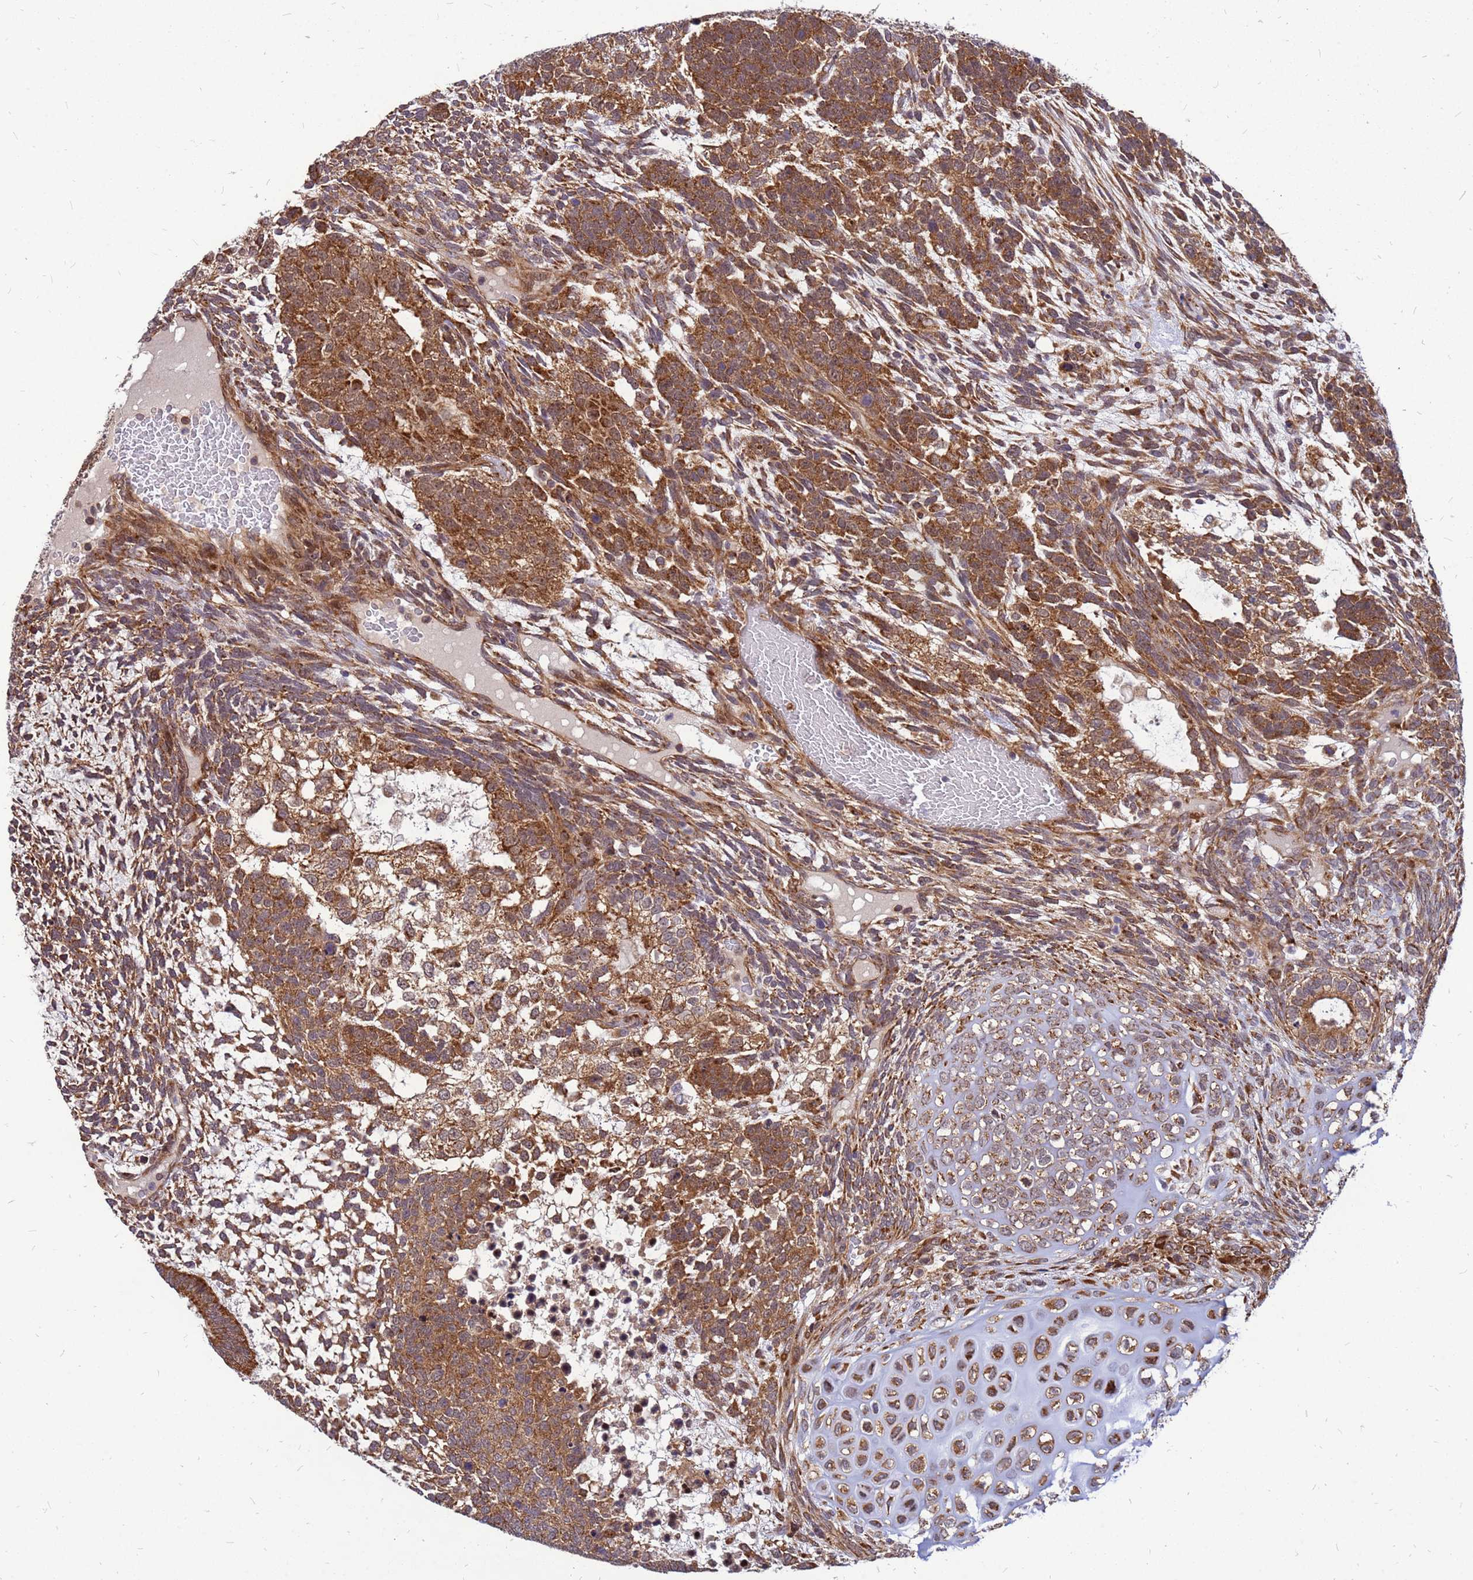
{"staining": {"intensity": "moderate", "quantity": ">75%", "location": "cytoplasmic/membranous"}, "tissue": "testis cancer", "cell_type": "Tumor cells", "image_type": "cancer", "snomed": [{"axis": "morphology", "description": "Carcinoma, Embryonal, NOS"}, {"axis": "topography", "description": "Testis"}], "caption": "Testis cancer stained for a protein displays moderate cytoplasmic/membranous positivity in tumor cells. Nuclei are stained in blue.", "gene": "RPL8", "patient": {"sex": "male", "age": 23}}